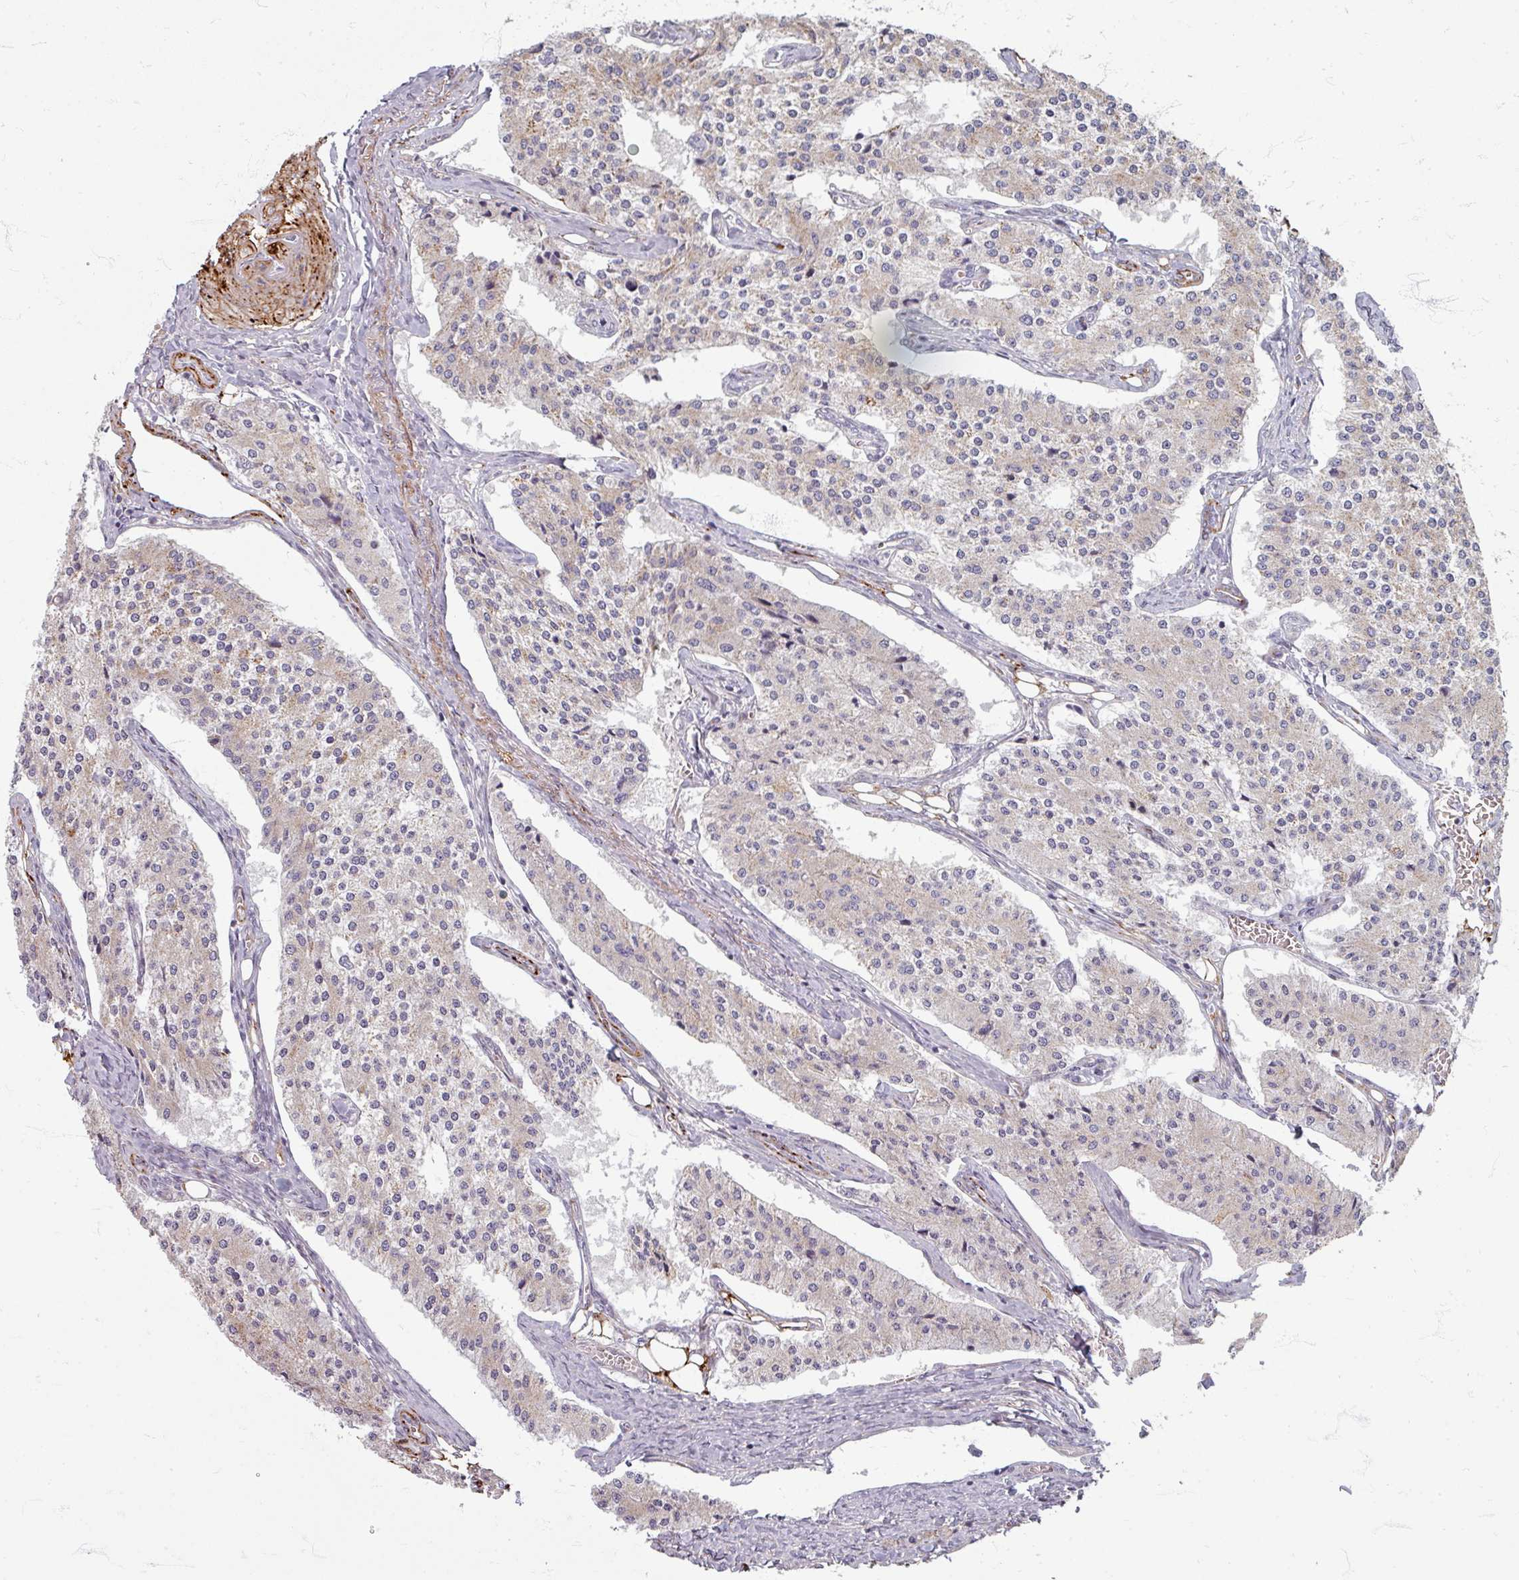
{"staining": {"intensity": "weak", "quantity": "<25%", "location": "cytoplasmic/membranous"}, "tissue": "carcinoid", "cell_type": "Tumor cells", "image_type": "cancer", "snomed": [{"axis": "morphology", "description": "Carcinoid, malignant, NOS"}, {"axis": "topography", "description": "Colon"}], "caption": "Carcinoid was stained to show a protein in brown. There is no significant positivity in tumor cells. The staining is performed using DAB (3,3'-diaminobenzidine) brown chromogen with nuclei counter-stained in using hematoxylin.", "gene": "GABARAPL1", "patient": {"sex": "female", "age": 52}}